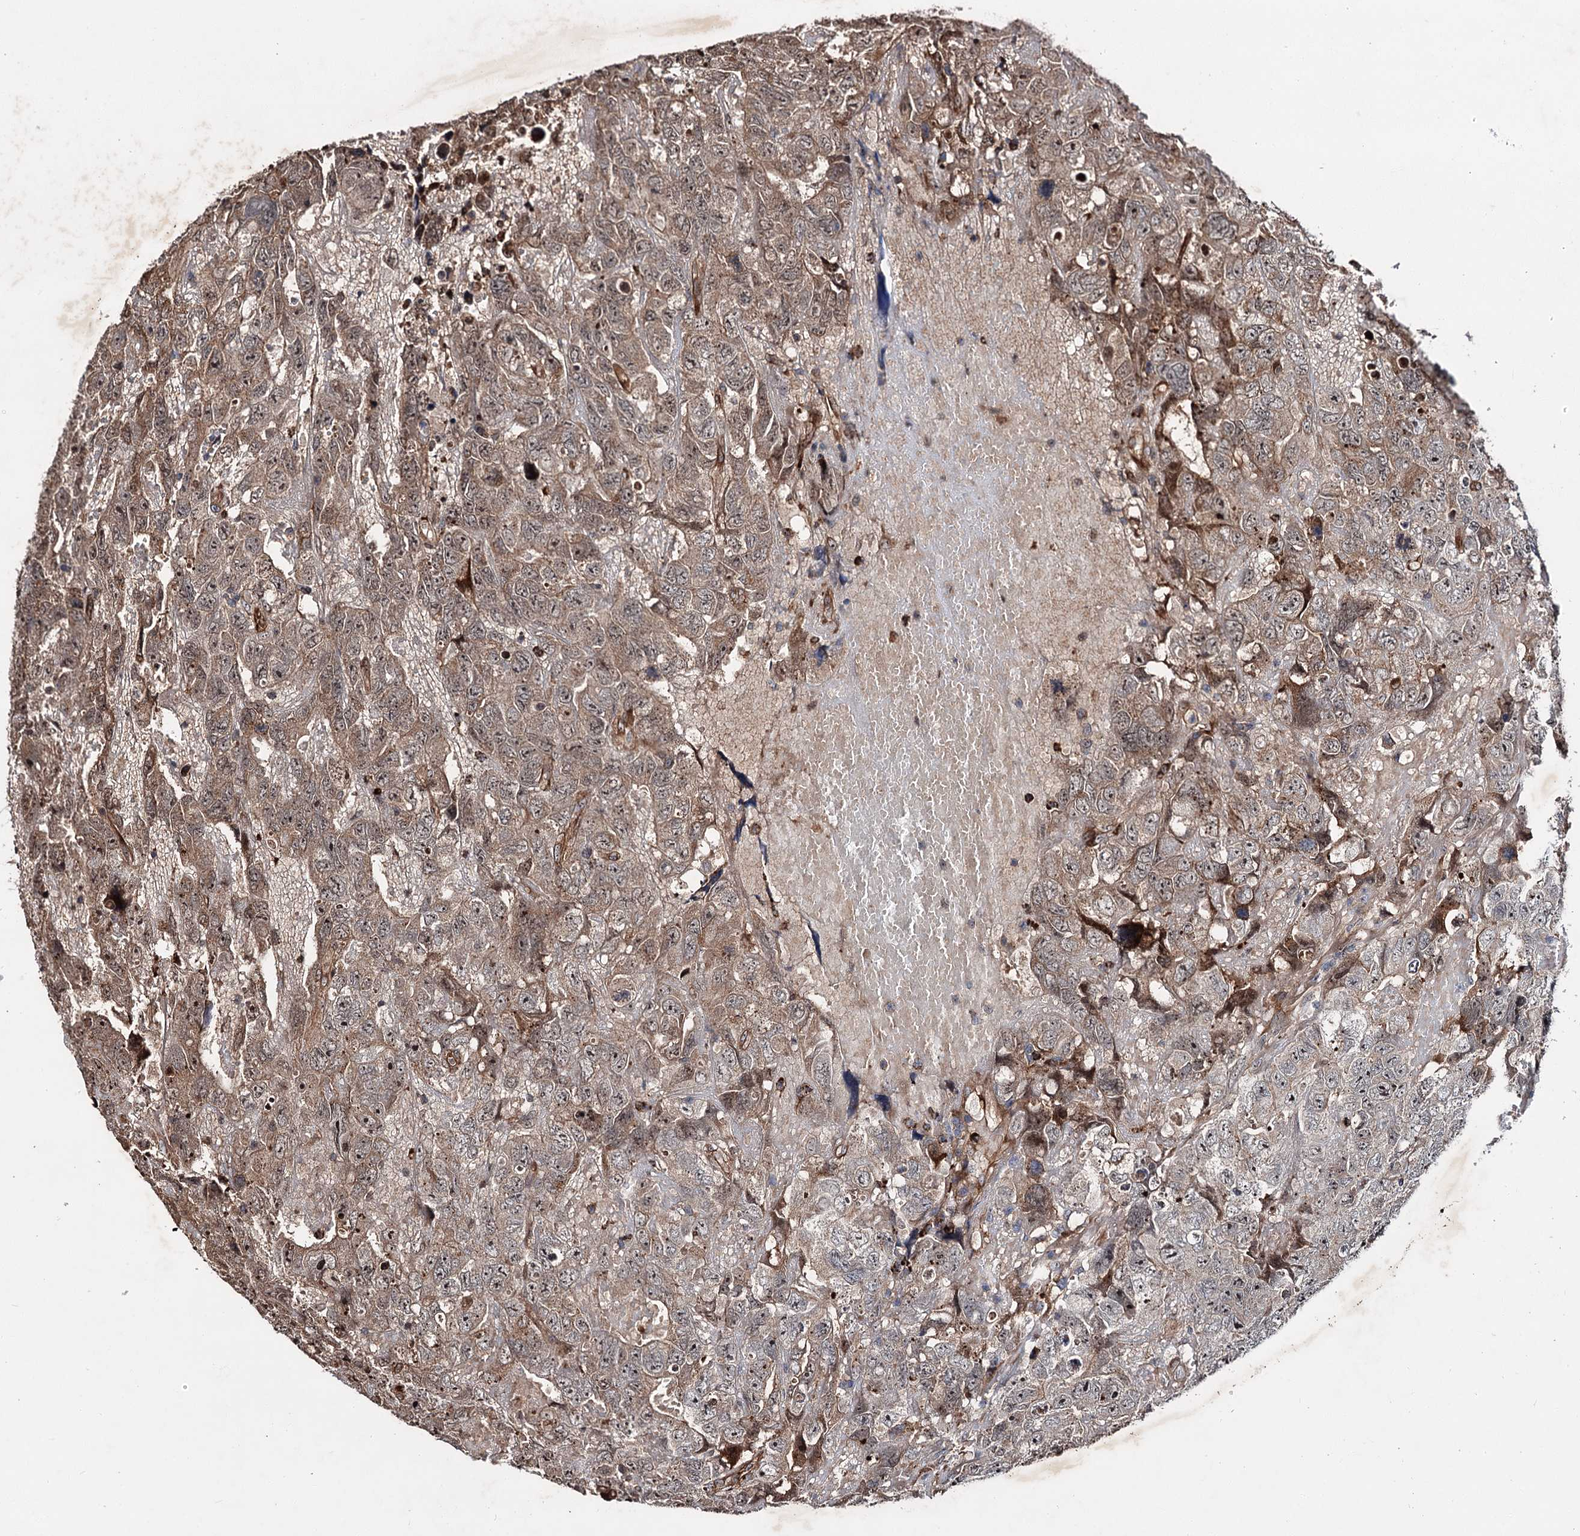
{"staining": {"intensity": "moderate", "quantity": ">75%", "location": "cytoplasmic/membranous,nuclear"}, "tissue": "testis cancer", "cell_type": "Tumor cells", "image_type": "cancer", "snomed": [{"axis": "morphology", "description": "Carcinoma, Embryonal, NOS"}, {"axis": "topography", "description": "Testis"}], "caption": "Moderate cytoplasmic/membranous and nuclear staining is appreciated in approximately >75% of tumor cells in embryonal carcinoma (testis).", "gene": "PTDSS2", "patient": {"sex": "male", "age": 45}}